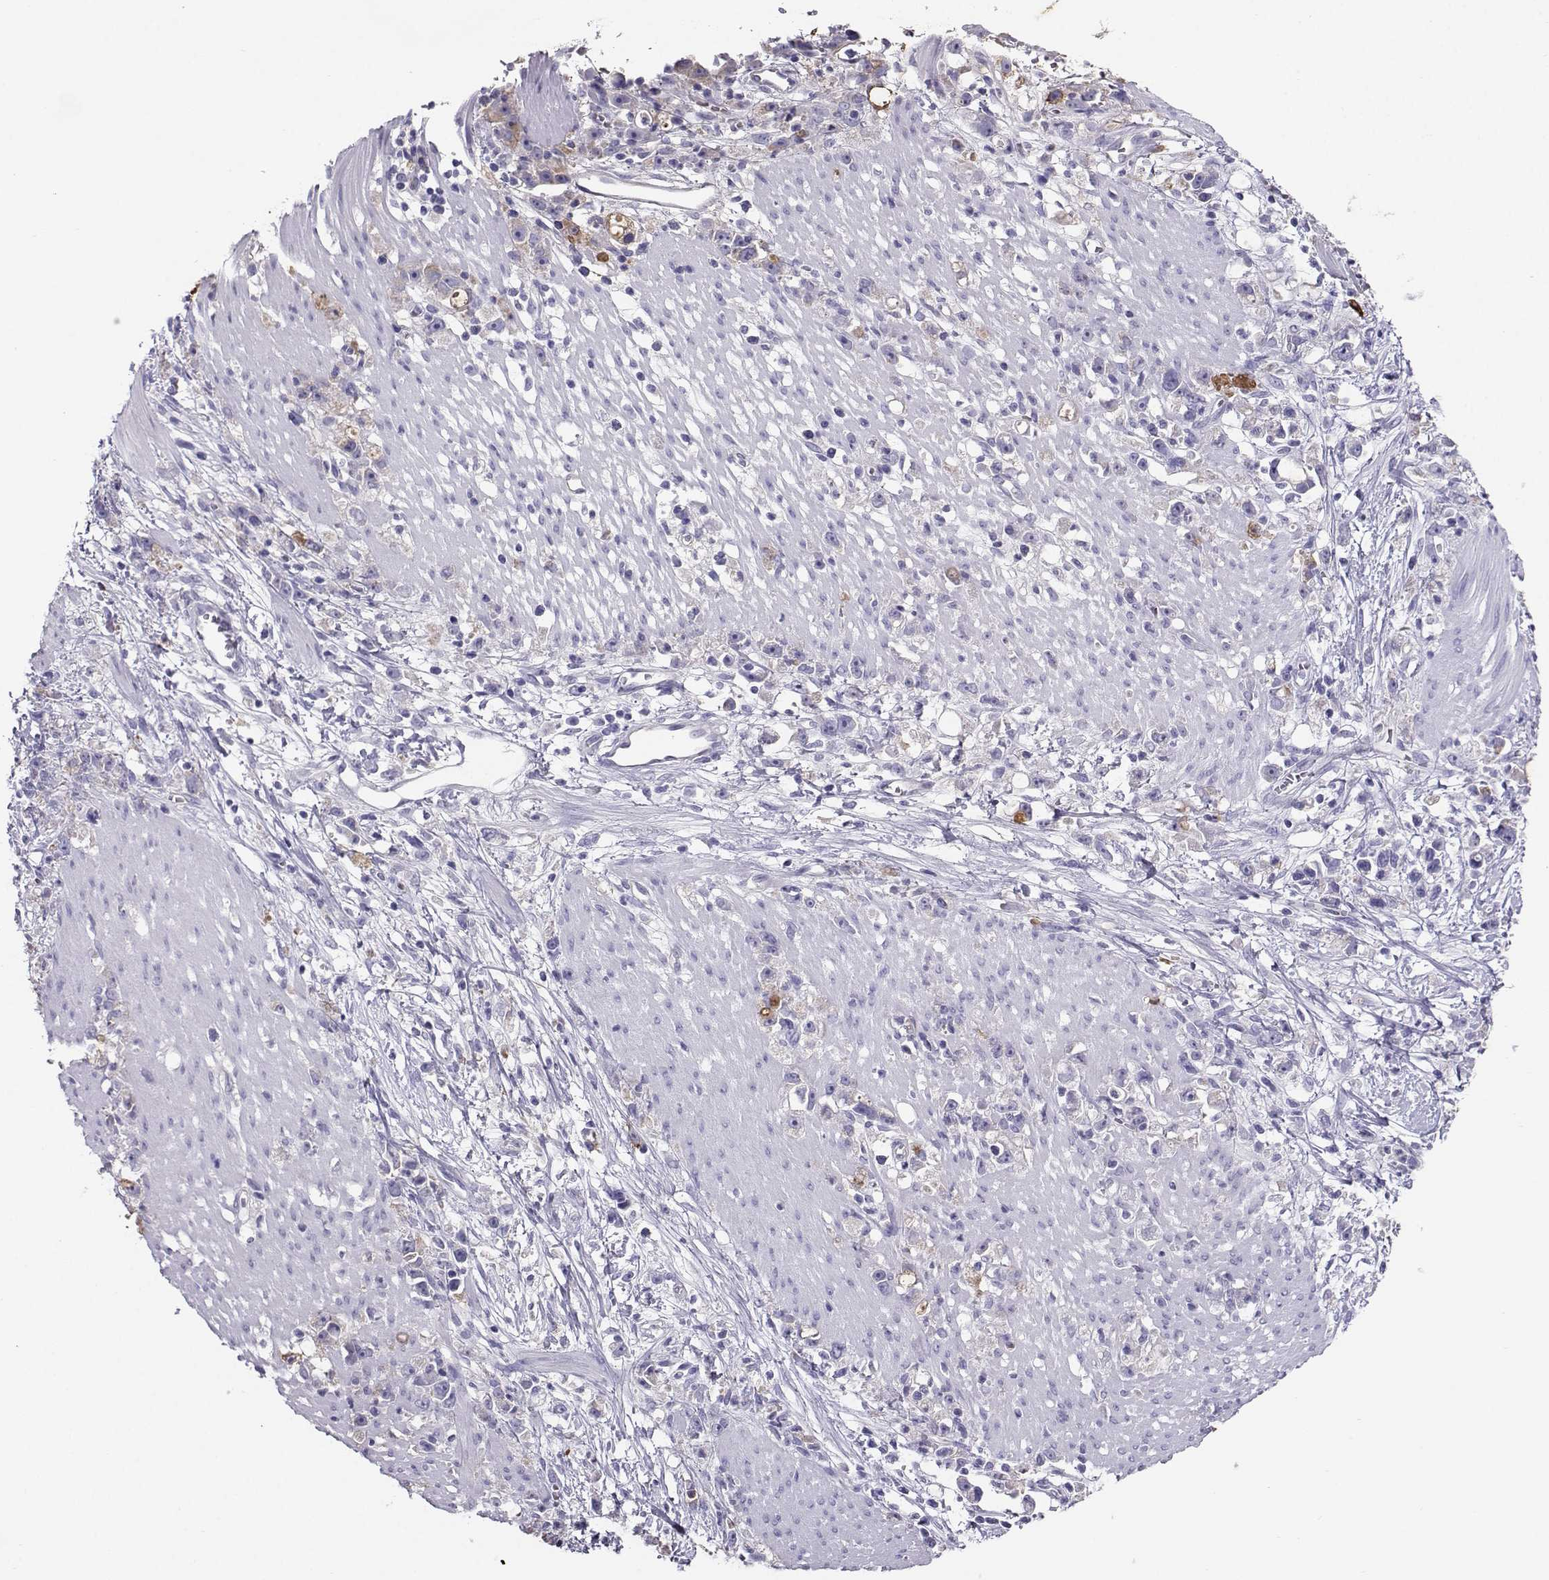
{"staining": {"intensity": "weak", "quantity": "25%-75%", "location": "cytoplasmic/membranous"}, "tissue": "stomach cancer", "cell_type": "Tumor cells", "image_type": "cancer", "snomed": [{"axis": "morphology", "description": "Adenocarcinoma, NOS"}, {"axis": "topography", "description": "Stomach"}], "caption": "Stomach cancer tissue shows weak cytoplasmic/membranous staining in about 25%-75% of tumor cells, visualized by immunohistochemistry.", "gene": "CLUL1", "patient": {"sex": "female", "age": 59}}